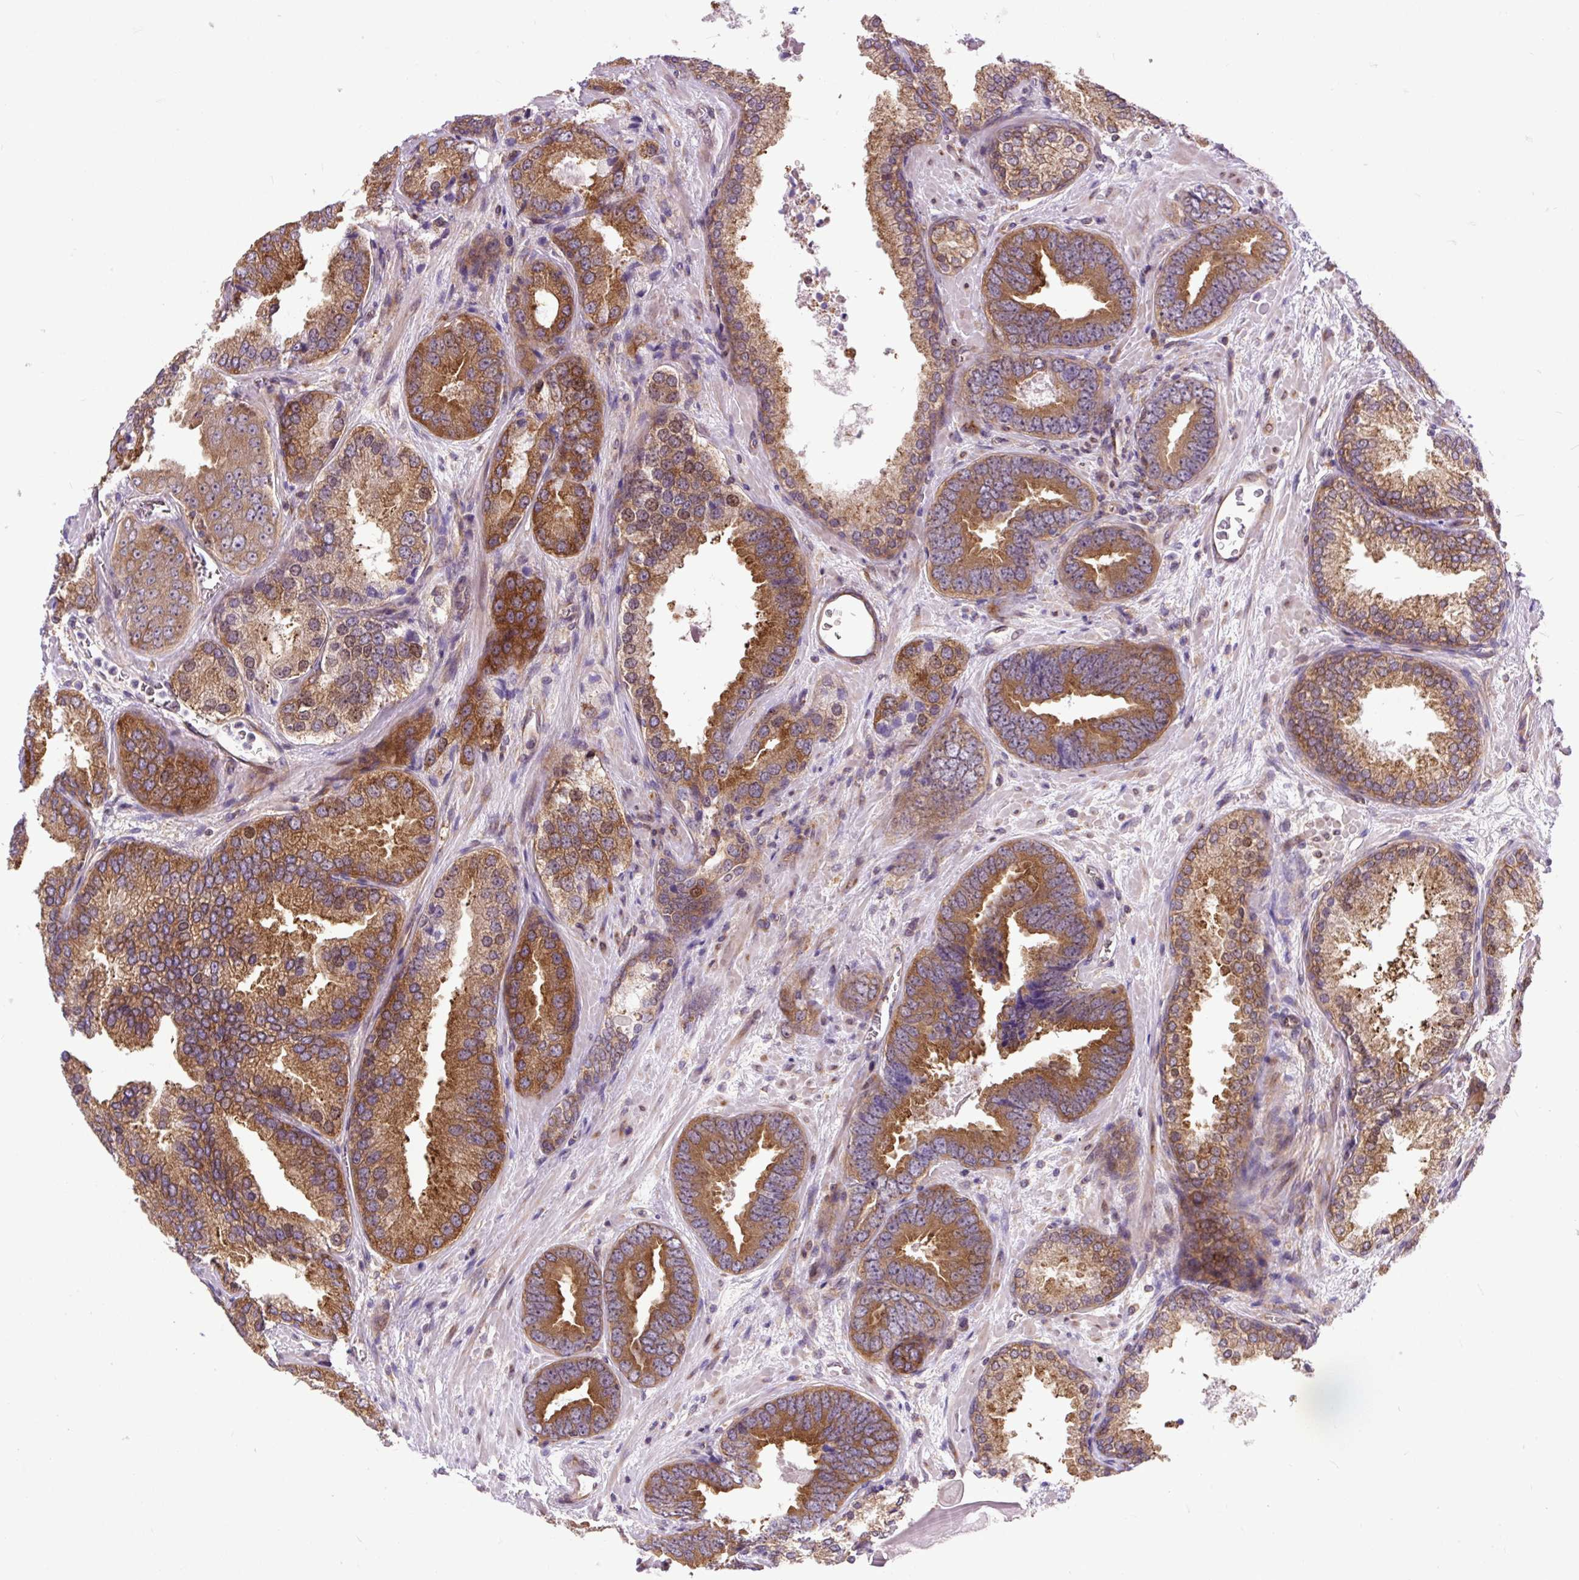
{"staining": {"intensity": "moderate", "quantity": ">75%", "location": "cytoplasmic/membranous"}, "tissue": "prostate cancer", "cell_type": "Tumor cells", "image_type": "cancer", "snomed": [{"axis": "morphology", "description": "Adenocarcinoma, High grade"}, {"axis": "topography", "description": "Prostate"}], "caption": "IHC photomicrograph of neoplastic tissue: prostate high-grade adenocarcinoma stained using immunohistochemistry exhibits medium levels of moderate protein expression localized specifically in the cytoplasmic/membranous of tumor cells, appearing as a cytoplasmic/membranous brown color.", "gene": "TRIM17", "patient": {"sex": "male", "age": 63}}